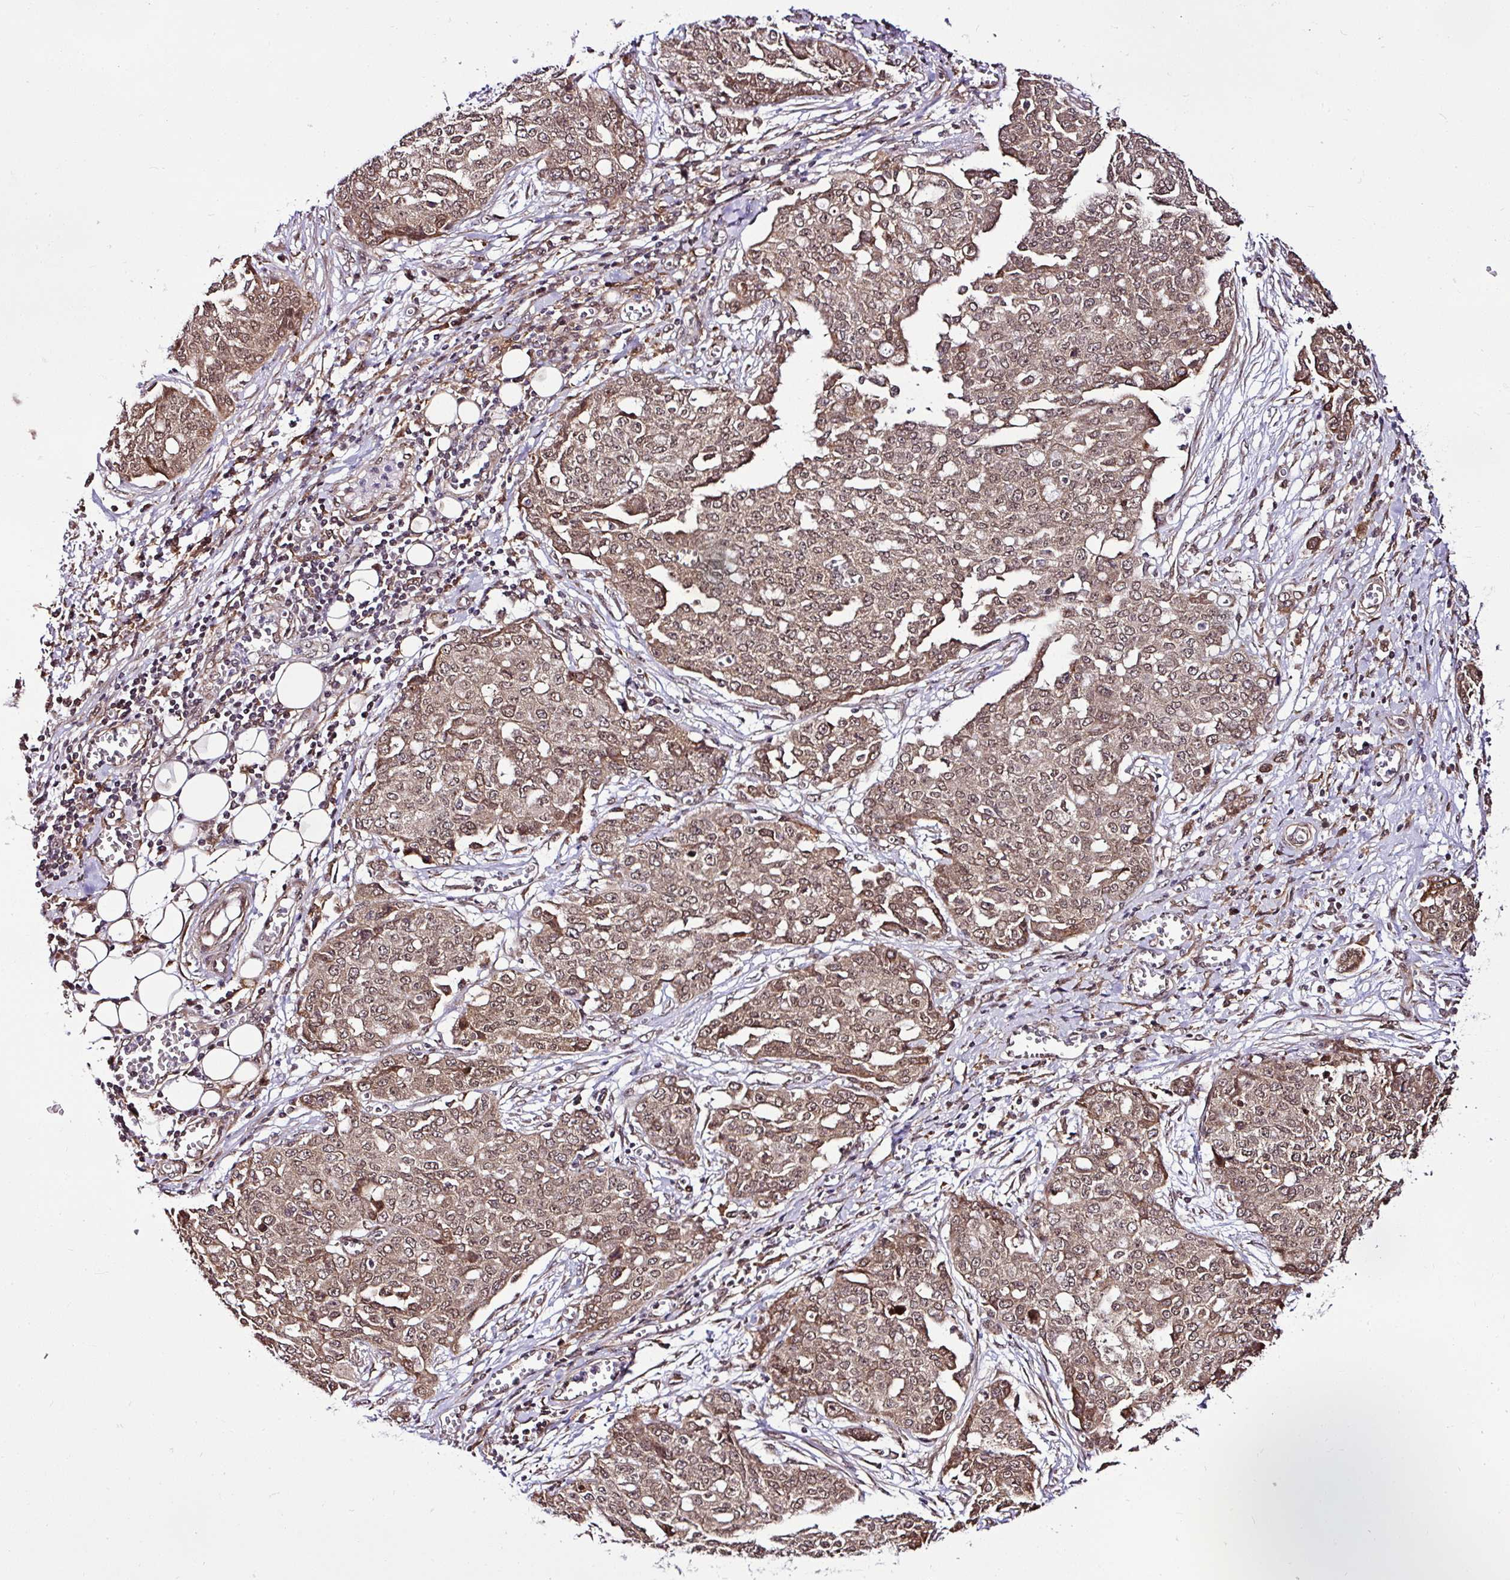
{"staining": {"intensity": "moderate", "quantity": ">75%", "location": "cytoplasmic/membranous,nuclear"}, "tissue": "ovarian cancer", "cell_type": "Tumor cells", "image_type": "cancer", "snomed": [{"axis": "morphology", "description": "Cystadenocarcinoma, serous, NOS"}, {"axis": "topography", "description": "Soft tissue"}, {"axis": "topography", "description": "Ovary"}], "caption": "Immunohistochemistry (IHC) of ovarian cancer exhibits medium levels of moderate cytoplasmic/membranous and nuclear staining in about >75% of tumor cells.", "gene": "FAM153A", "patient": {"sex": "female", "age": 57}}